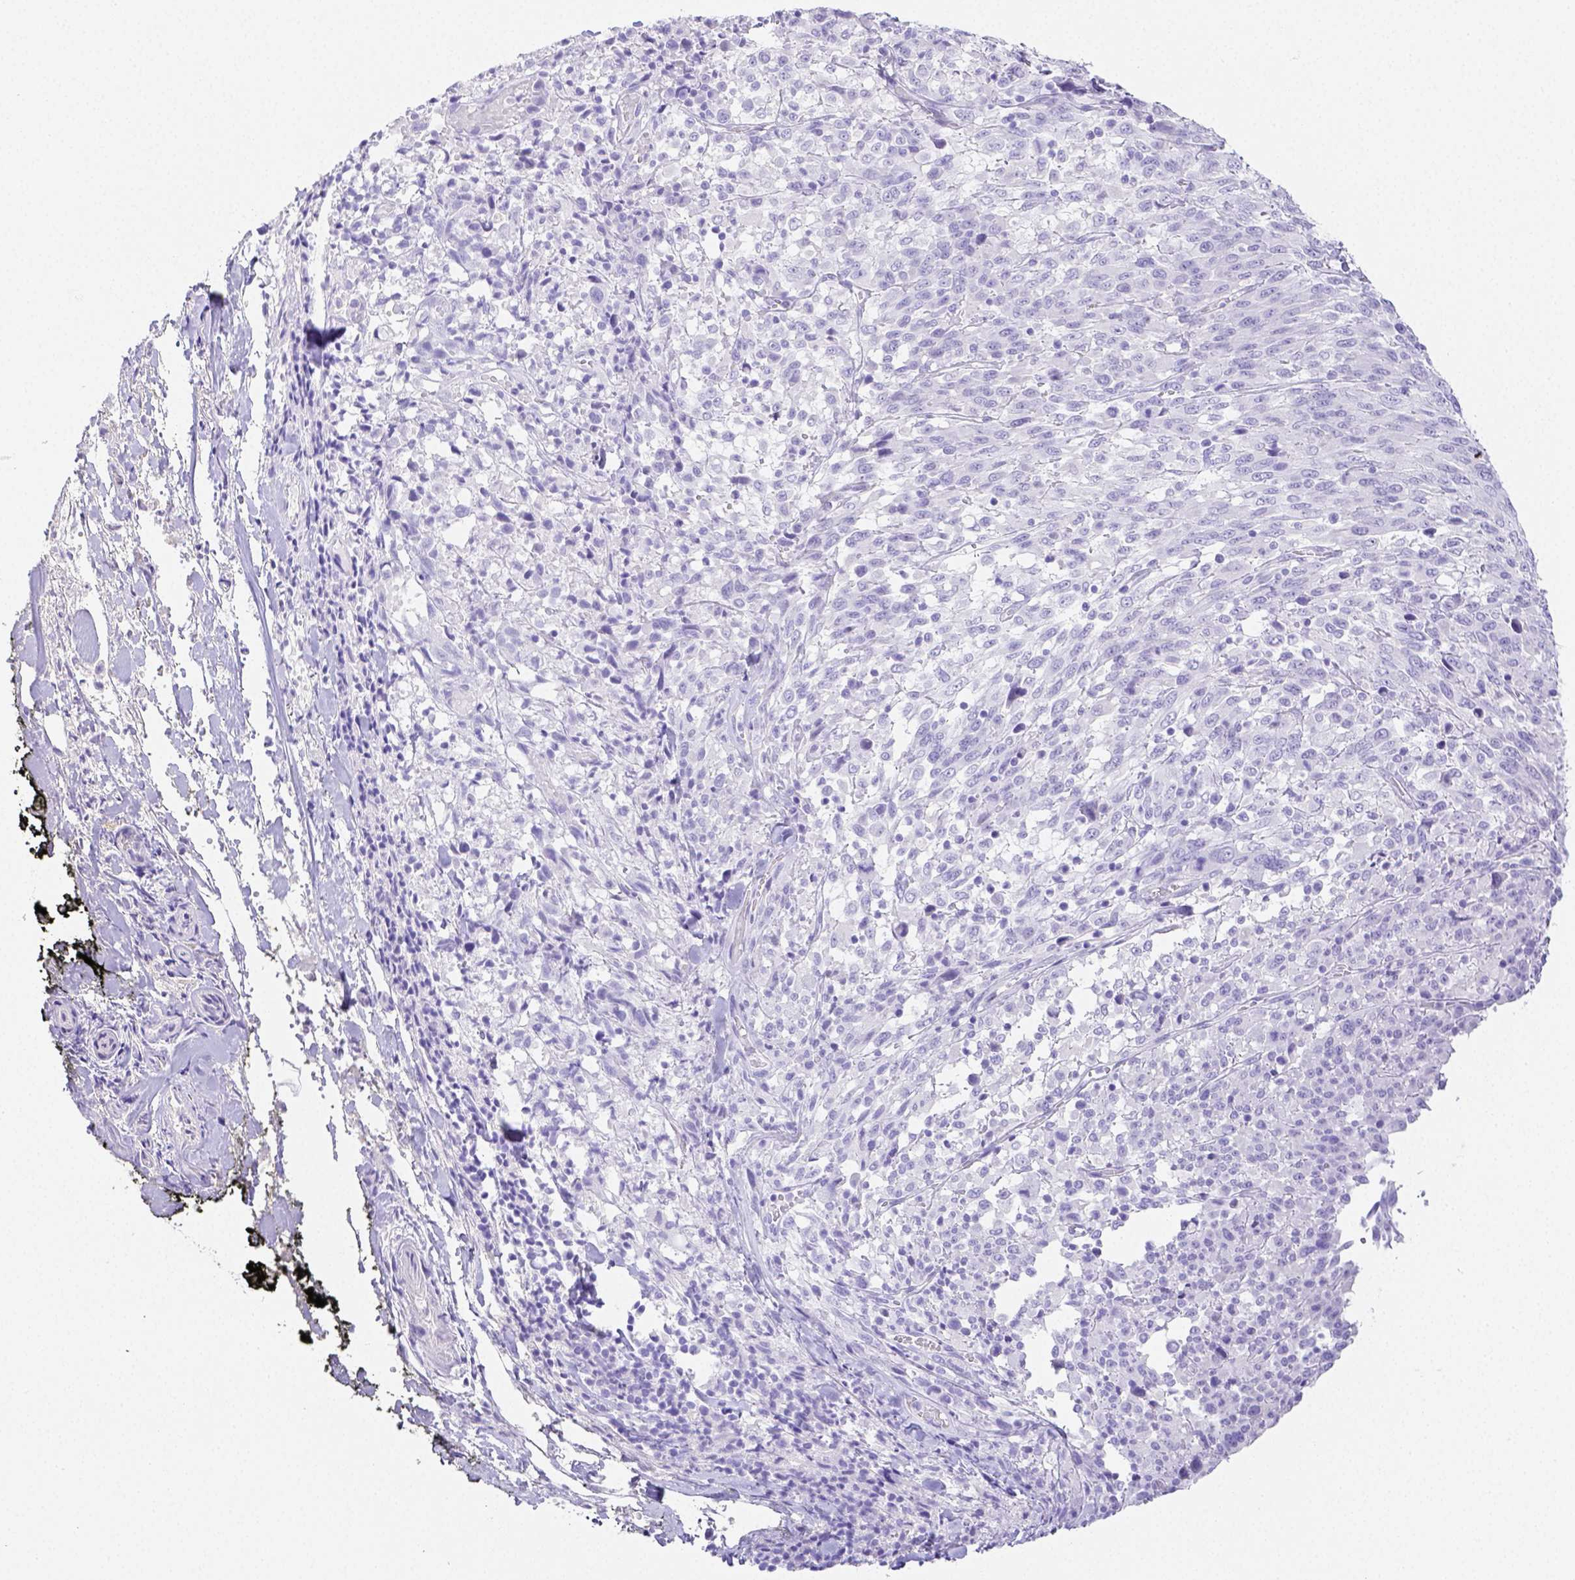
{"staining": {"intensity": "negative", "quantity": "none", "location": "none"}, "tissue": "melanoma", "cell_type": "Tumor cells", "image_type": "cancer", "snomed": [{"axis": "morphology", "description": "Malignant melanoma, NOS"}, {"axis": "topography", "description": "Skin"}], "caption": "Immunohistochemistry photomicrograph of neoplastic tissue: human melanoma stained with DAB shows no significant protein positivity in tumor cells.", "gene": "ARHGAP36", "patient": {"sex": "female", "age": 91}}